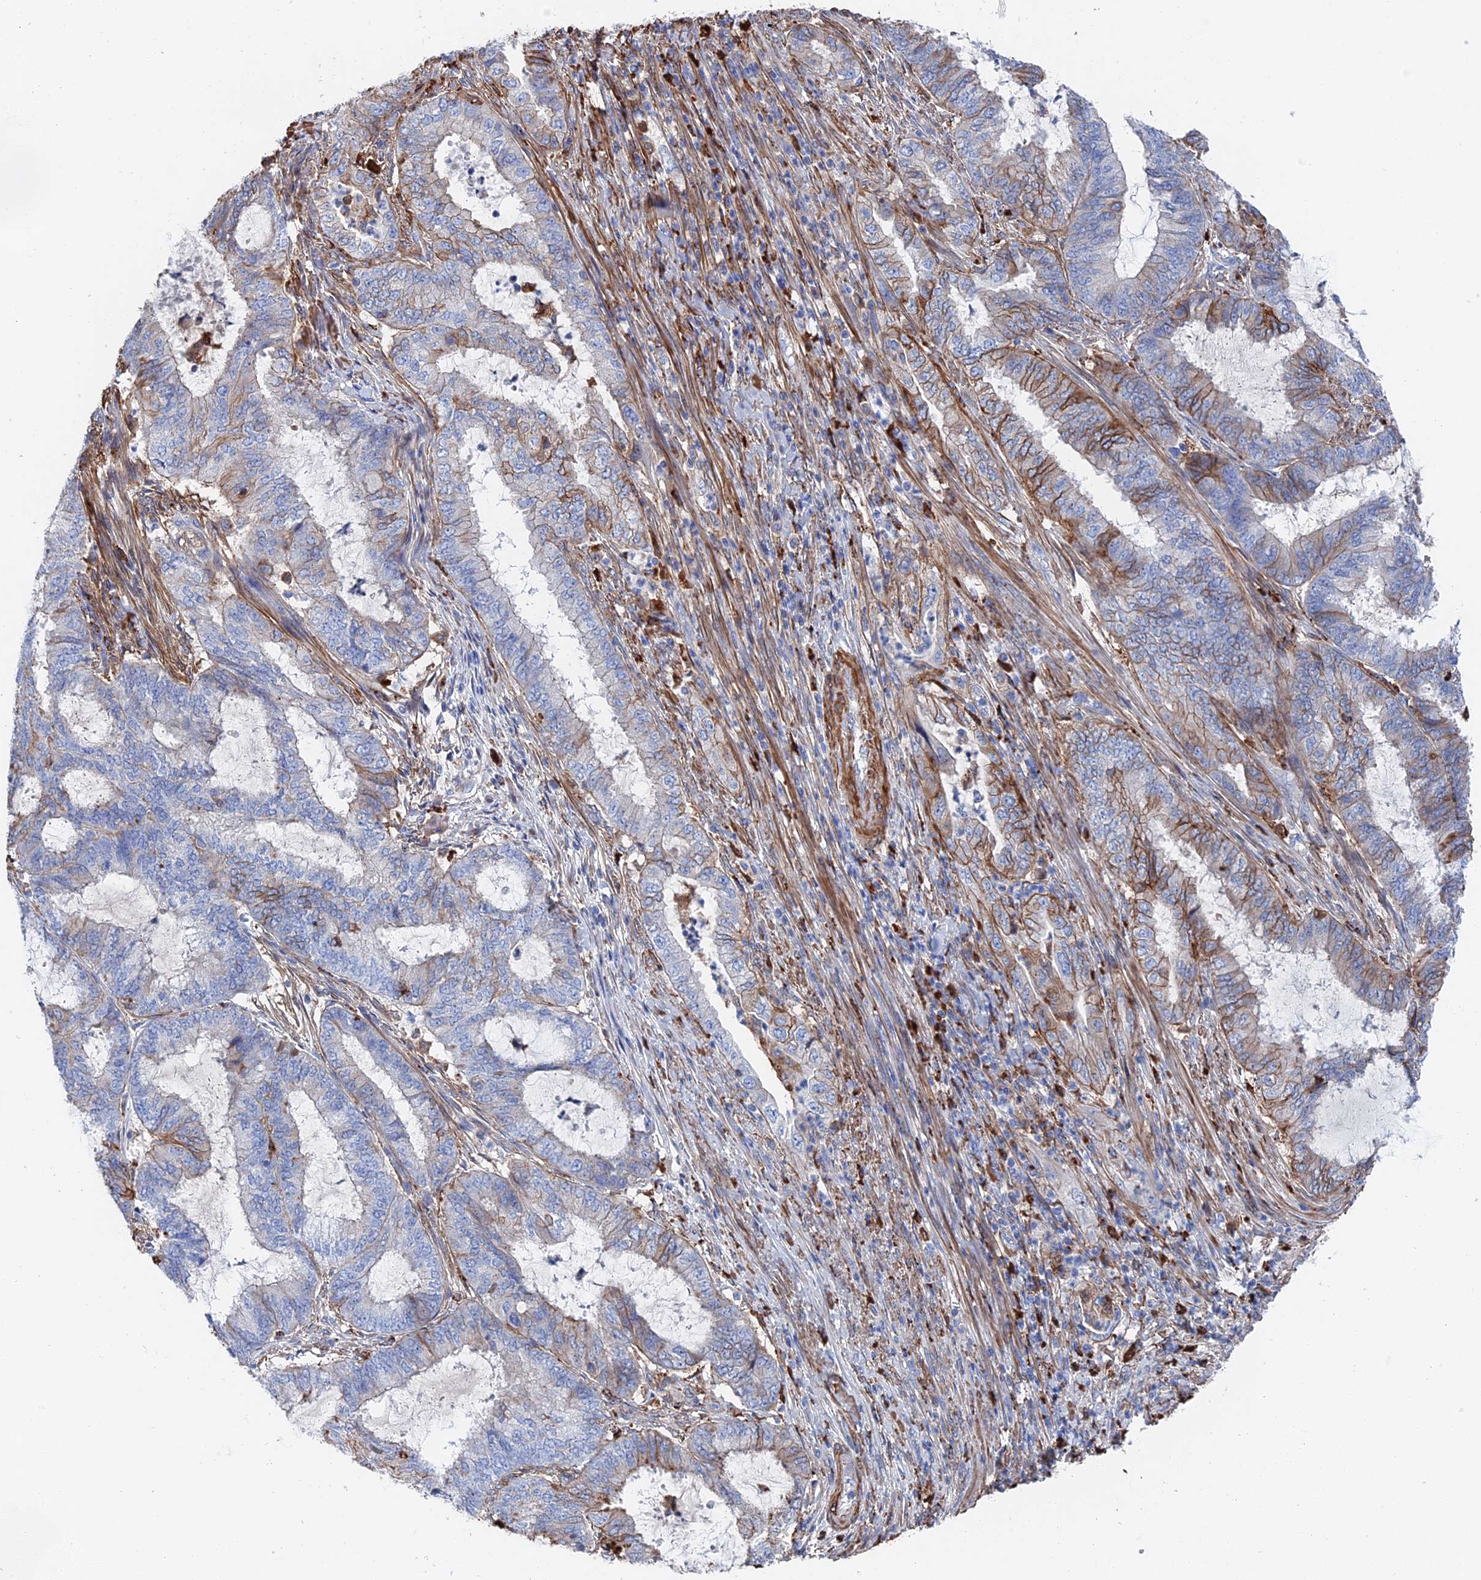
{"staining": {"intensity": "moderate", "quantity": "<25%", "location": "cytoplasmic/membranous"}, "tissue": "endometrial cancer", "cell_type": "Tumor cells", "image_type": "cancer", "snomed": [{"axis": "morphology", "description": "Adenocarcinoma, NOS"}, {"axis": "topography", "description": "Endometrium"}], "caption": "Immunohistochemical staining of human endometrial adenocarcinoma displays low levels of moderate cytoplasmic/membranous protein expression in about <25% of tumor cells. (Brightfield microscopy of DAB IHC at high magnification).", "gene": "STRA6", "patient": {"sex": "female", "age": 51}}